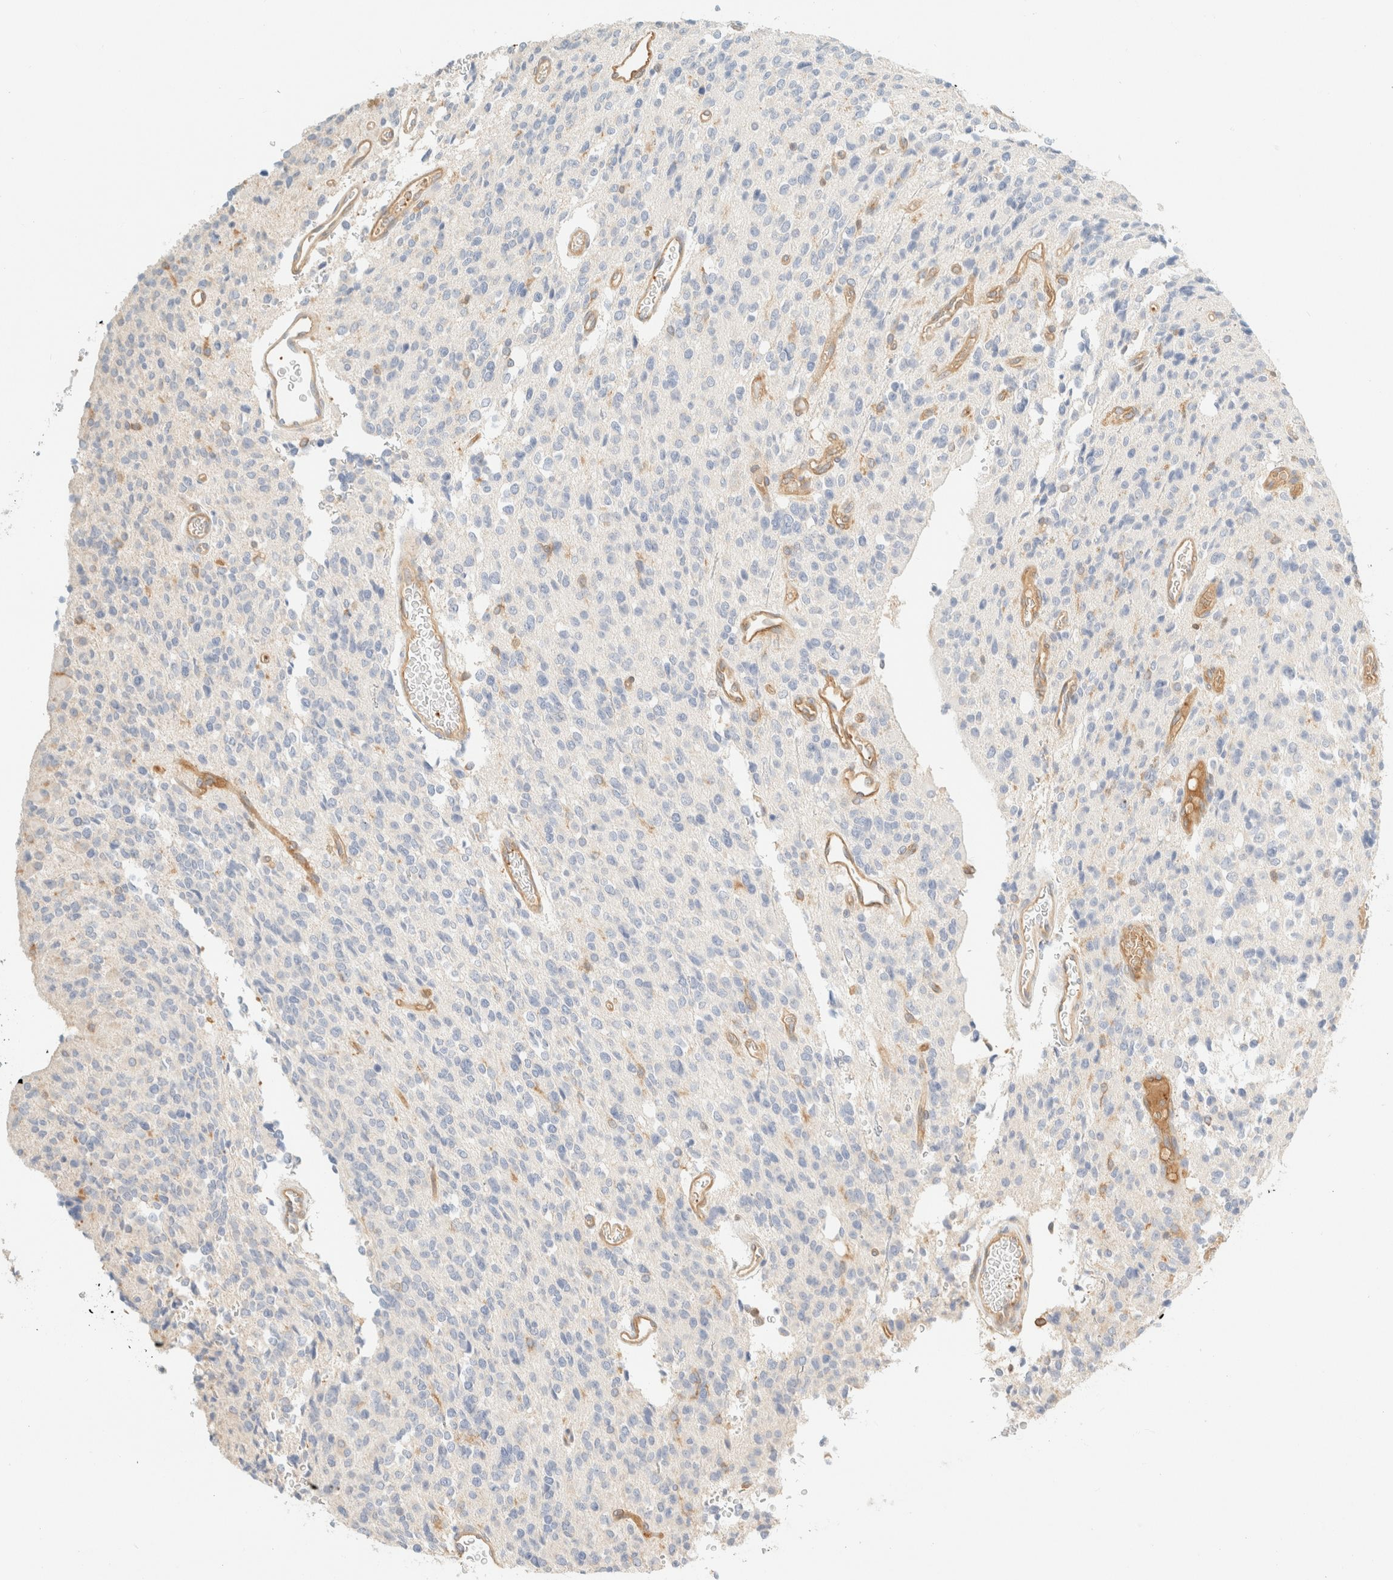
{"staining": {"intensity": "negative", "quantity": "none", "location": "none"}, "tissue": "glioma", "cell_type": "Tumor cells", "image_type": "cancer", "snomed": [{"axis": "morphology", "description": "Glioma, malignant, High grade"}, {"axis": "topography", "description": "Brain"}], "caption": "Immunohistochemical staining of glioma shows no significant positivity in tumor cells.", "gene": "FHOD1", "patient": {"sex": "male", "age": 34}}